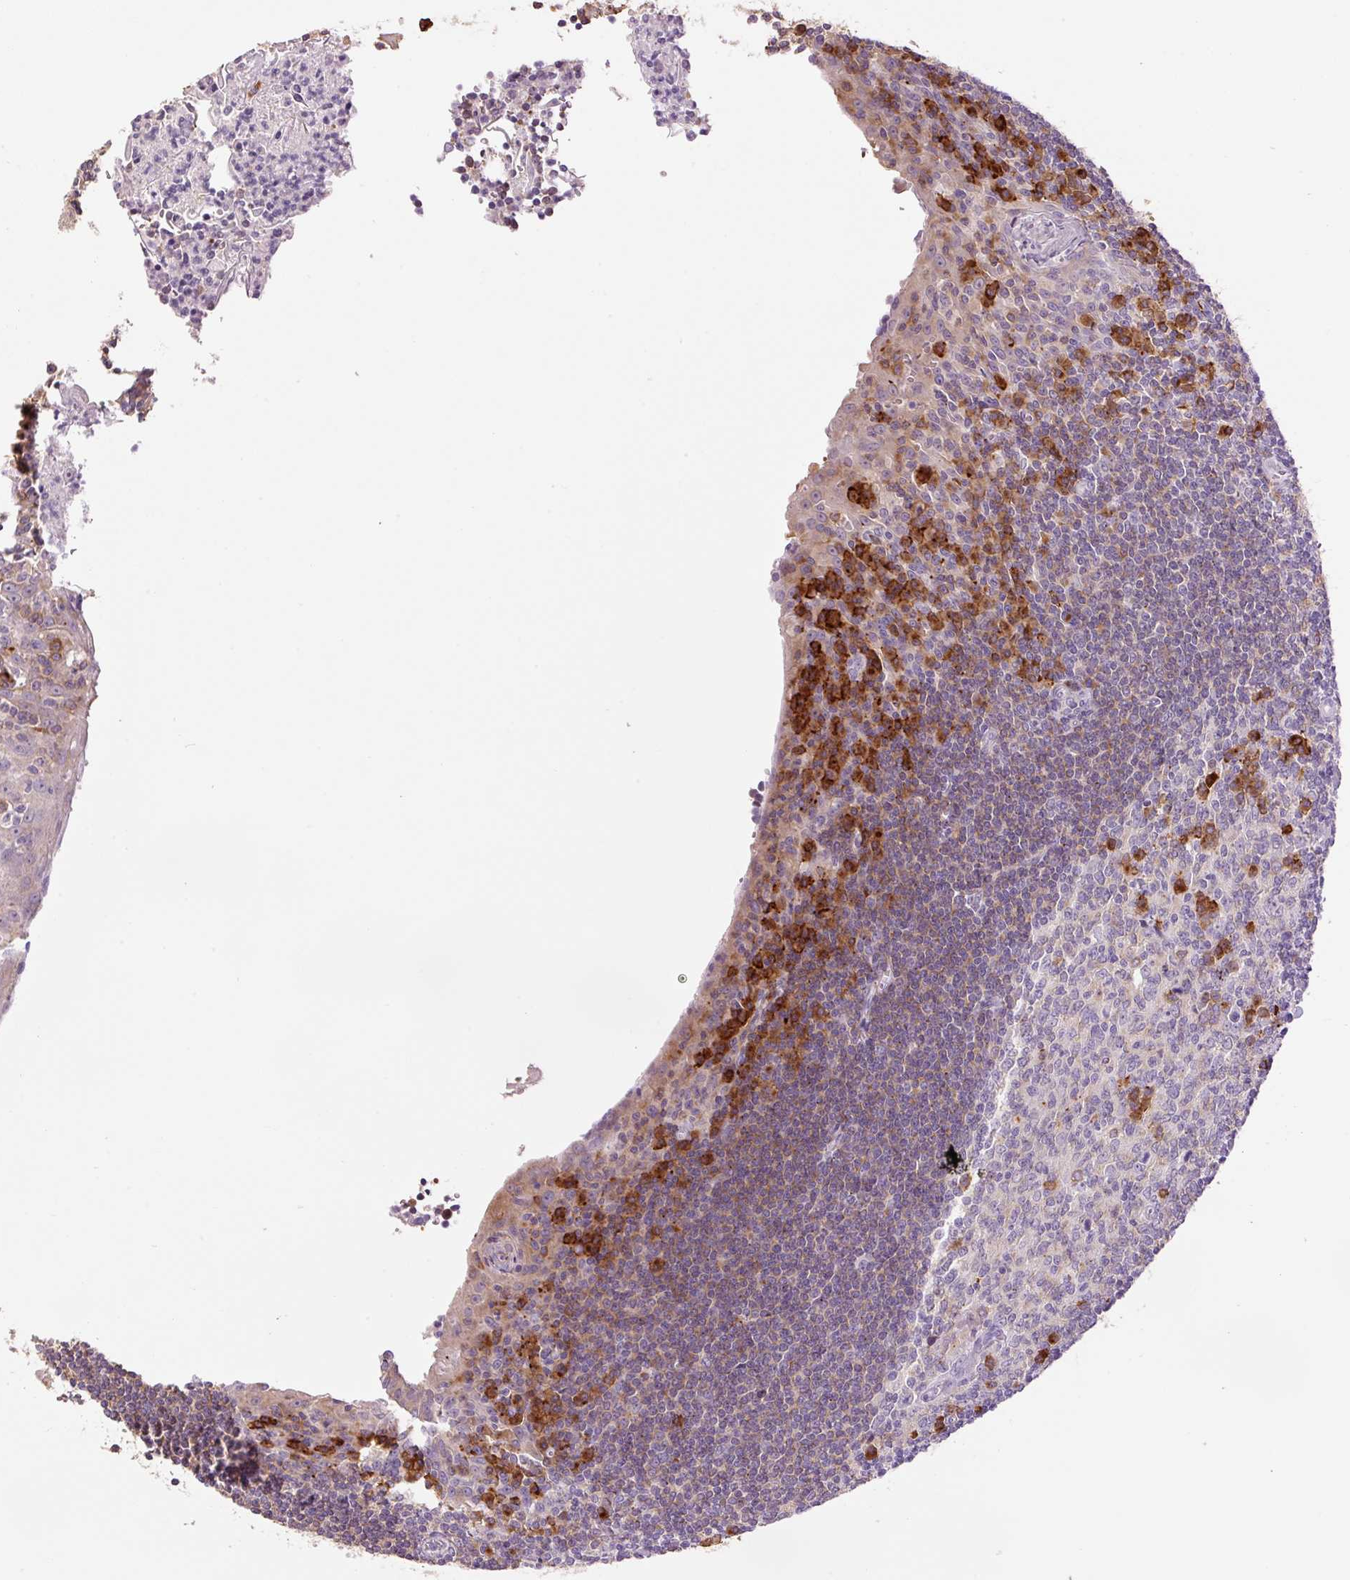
{"staining": {"intensity": "strong", "quantity": "<25%", "location": "cytoplasmic/membranous"}, "tissue": "tonsil", "cell_type": "Germinal center cells", "image_type": "normal", "snomed": [{"axis": "morphology", "description": "Normal tissue, NOS"}, {"axis": "topography", "description": "Tonsil"}], "caption": "An image of human tonsil stained for a protein shows strong cytoplasmic/membranous brown staining in germinal center cells. The staining is performed using DAB brown chromogen to label protein expression. The nuclei are counter-stained blue using hematoxylin.", "gene": "HAX1", "patient": {"sex": "male", "age": 27}}